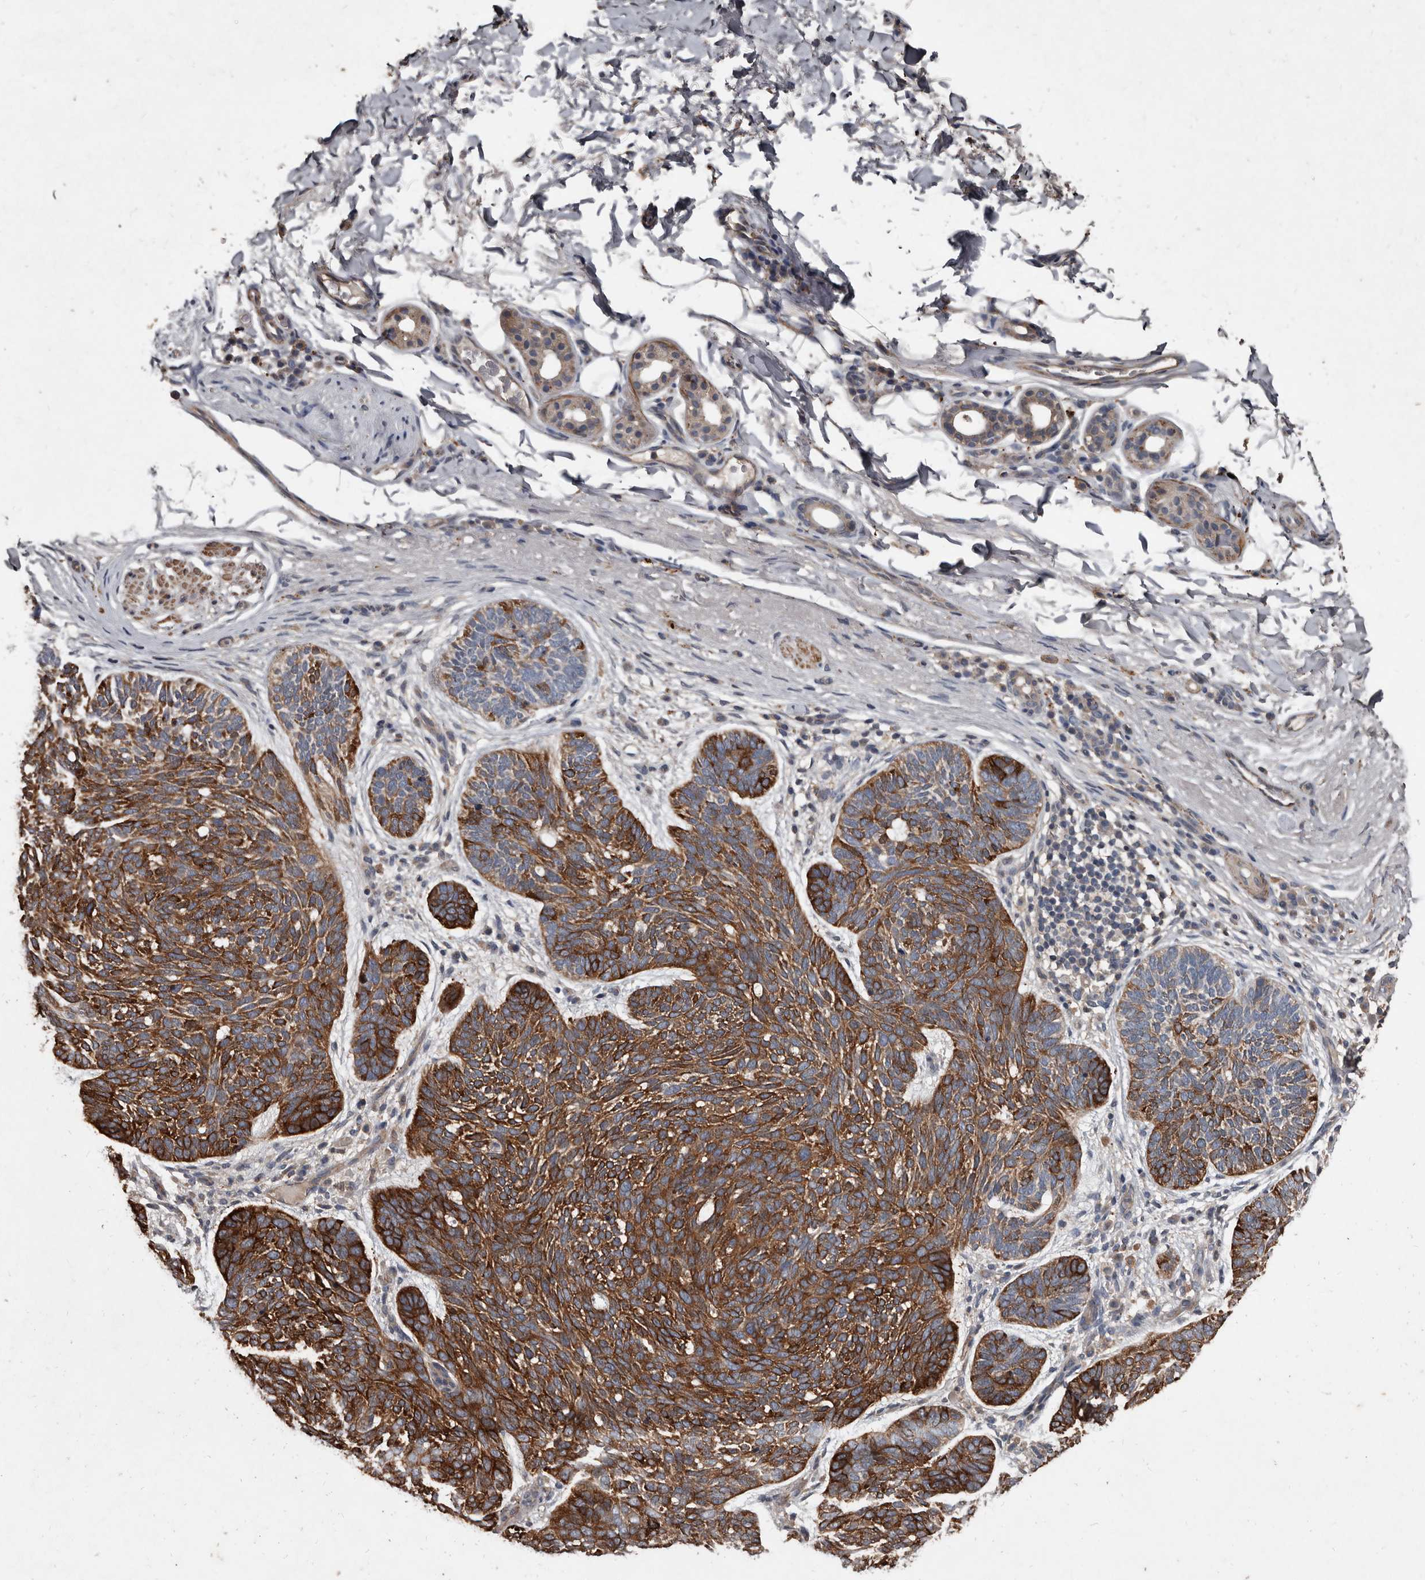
{"staining": {"intensity": "strong", "quantity": "25%-75%", "location": "cytoplasmic/membranous"}, "tissue": "skin cancer", "cell_type": "Tumor cells", "image_type": "cancer", "snomed": [{"axis": "morphology", "description": "Basal cell carcinoma"}, {"axis": "topography", "description": "Skin"}], "caption": "Immunohistochemical staining of skin basal cell carcinoma demonstrates high levels of strong cytoplasmic/membranous protein positivity in approximately 25%-75% of tumor cells.", "gene": "GREB1", "patient": {"sex": "female", "age": 85}}